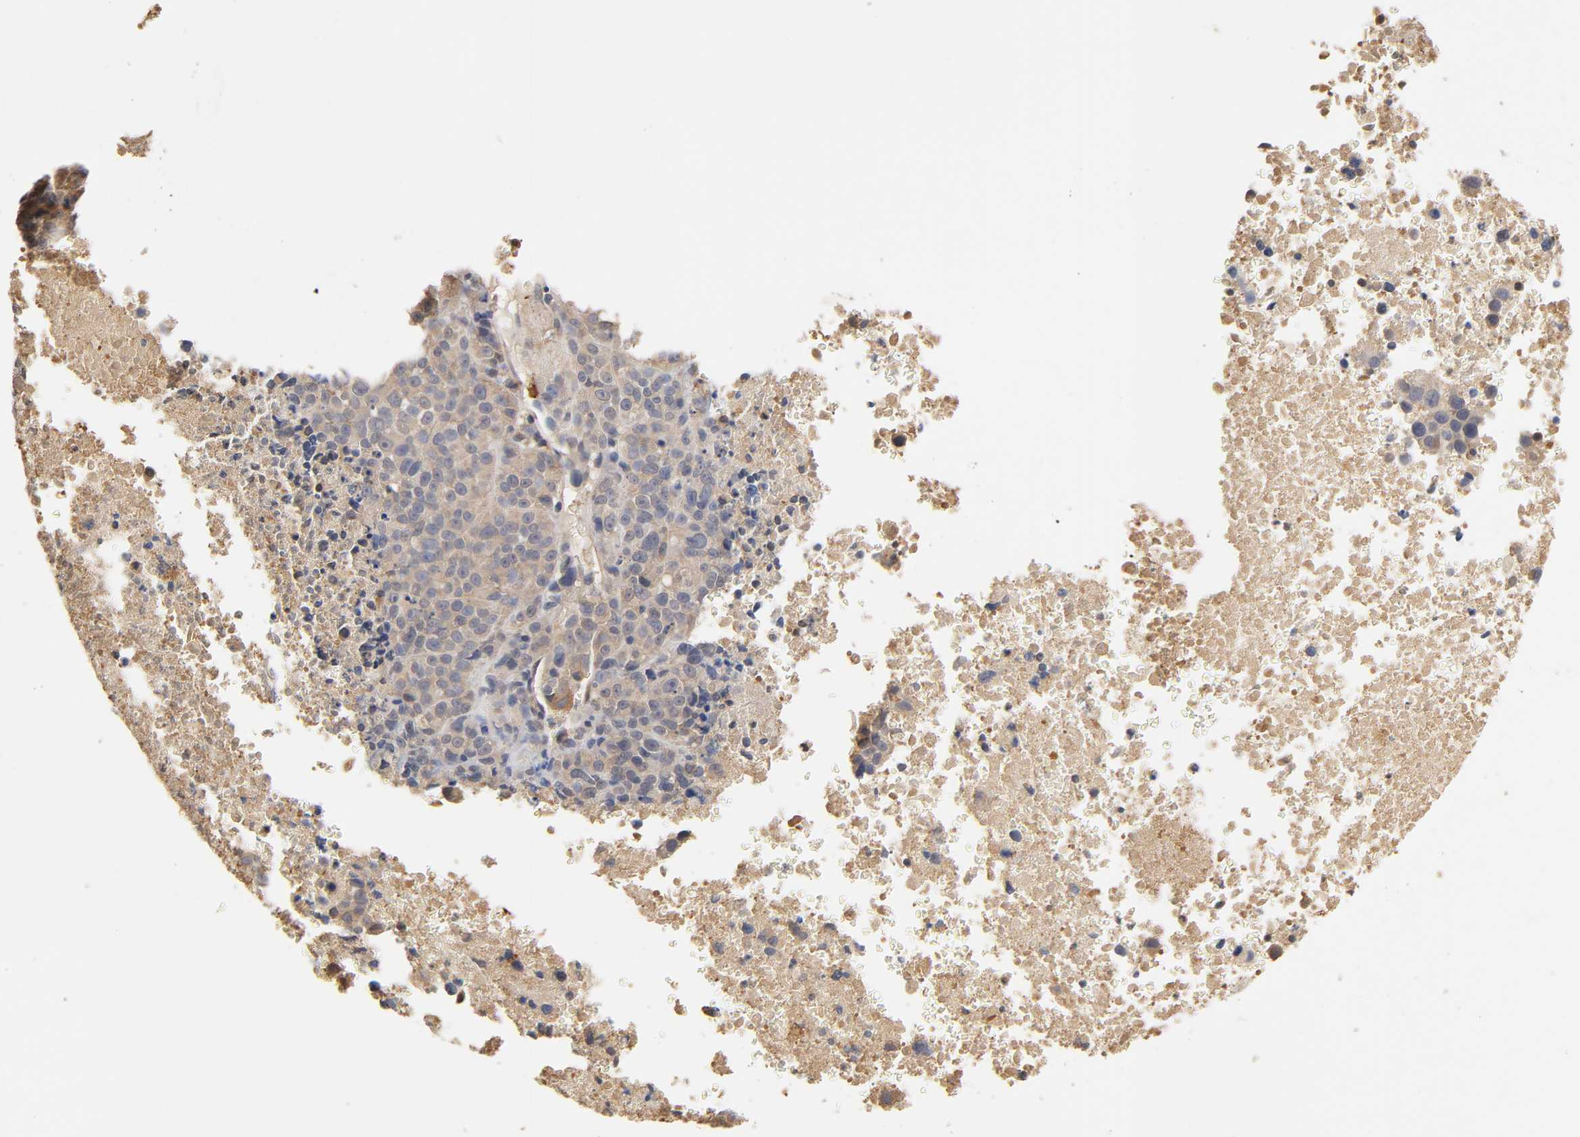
{"staining": {"intensity": "weak", "quantity": ">75%", "location": "cytoplasmic/membranous"}, "tissue": "melanoma", "cell_type": "Tumor cells", "image_type": "cancer", "snomed": [{"axis": "morphology", "description": "Malignant melanoma, Metastatic site"}, {"axis": "topography", "description": "Cerebral cortex"}], "caption": "Immunohistochemical staining of human malignant melanoma (metastatic site) exhibits low levels of weak cytoplasmic/membranous positivity in approximately >75% of tumor cells. (Stains: DAB (3,3'-diaminobenzidine) in brown, nuclei in blue, Microscopy: brightfield microscopy at high magnification).", "gene": "PDE5A", "patient": {"sex": "female", "age": 52}}